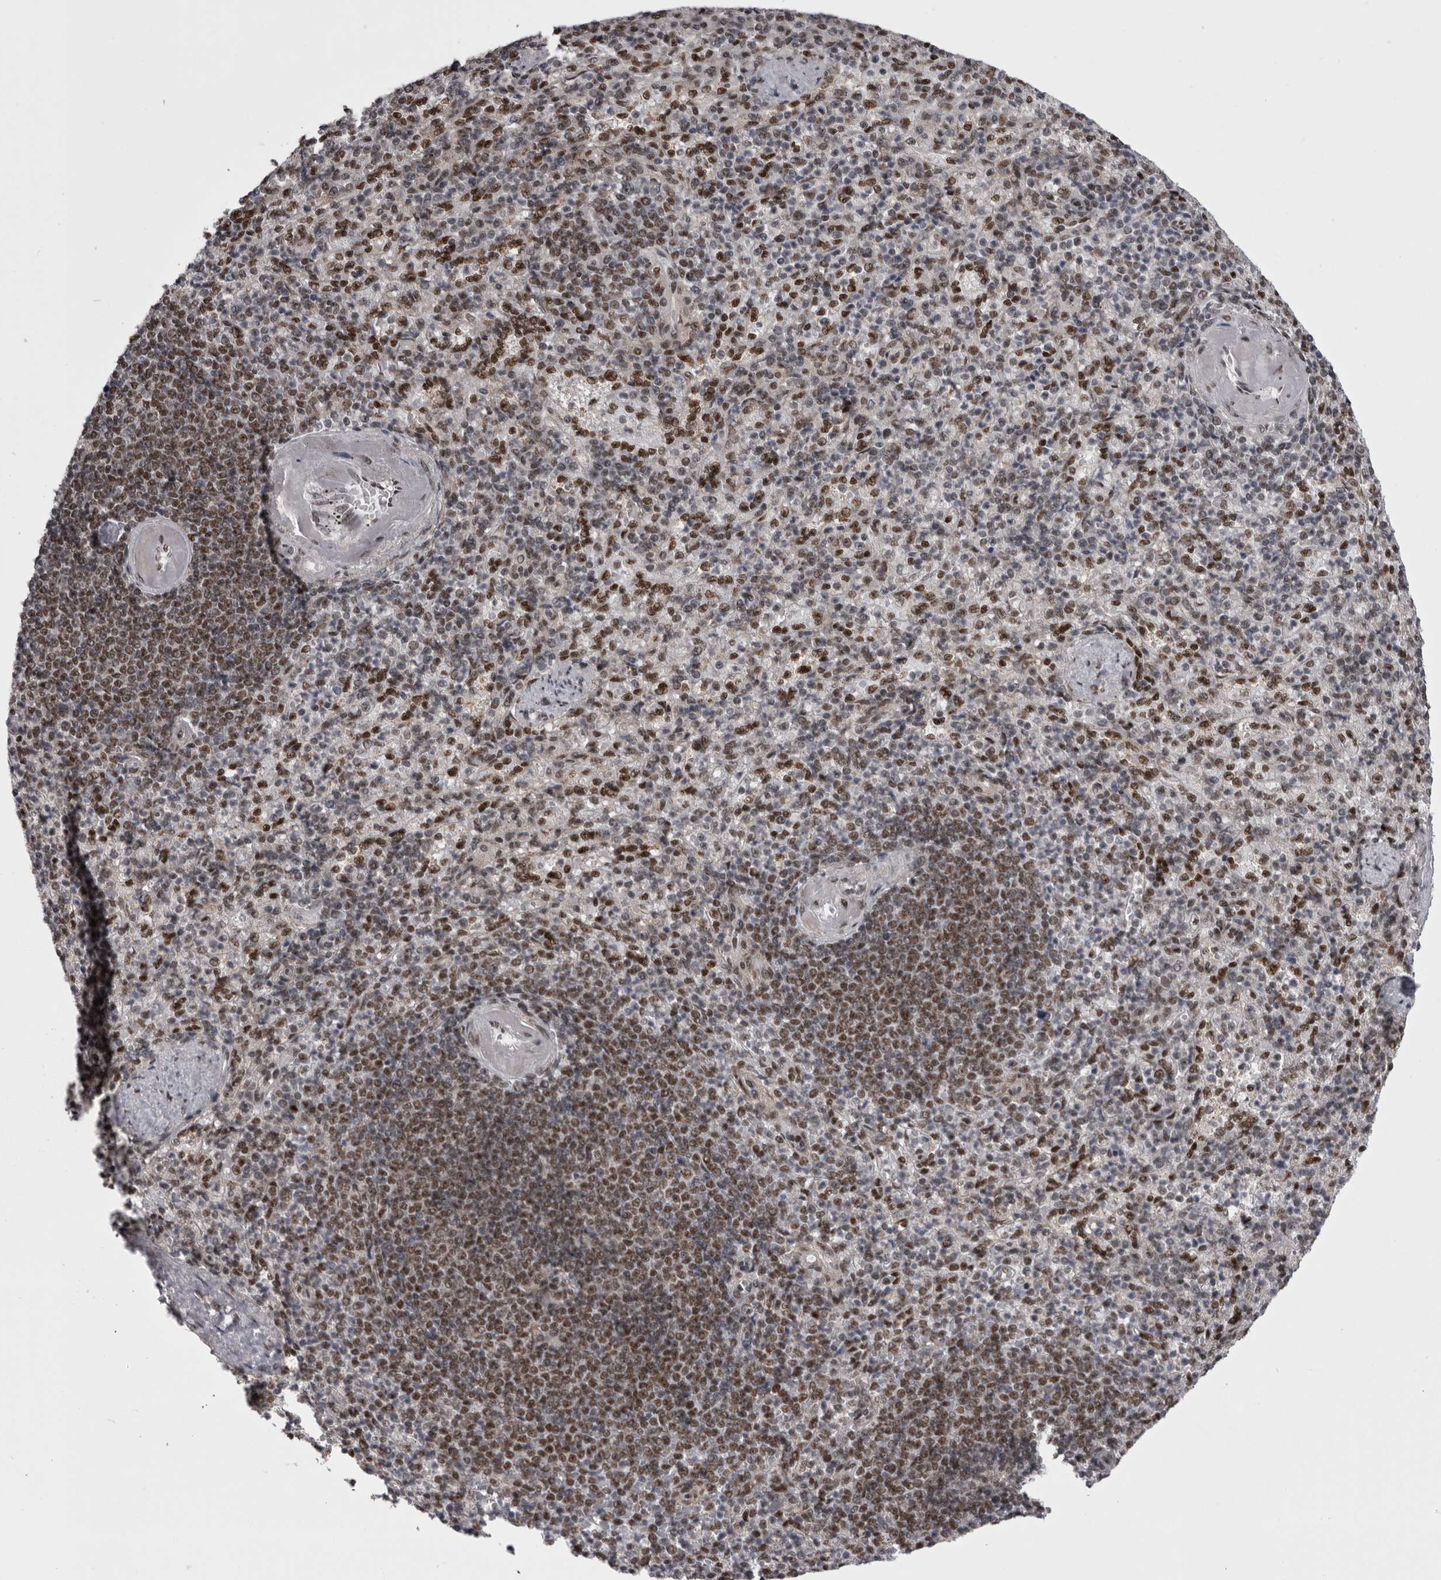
{"staining": {"intensity": "moderate", "quantity": "25%-75%", "location": "nuclear"}, "tissue": "spleen", "cell_type": "Cells in red pulp", "image_type": "normal", "snomed": [{"axis": "morphology", "description": "Normal tissue, NOS"}, {"axis": "topography", "description": "Spleen"}], "caption": "Immunohistochemistry histopathology image of normal human spleen stained for a protein (brown), which shows medium levels of moderate nuclear positivity in approximately 25%-75% of cells in red pulp.", "gene": "MEPCE", "patient": {"sex": "female", "age": 74}}